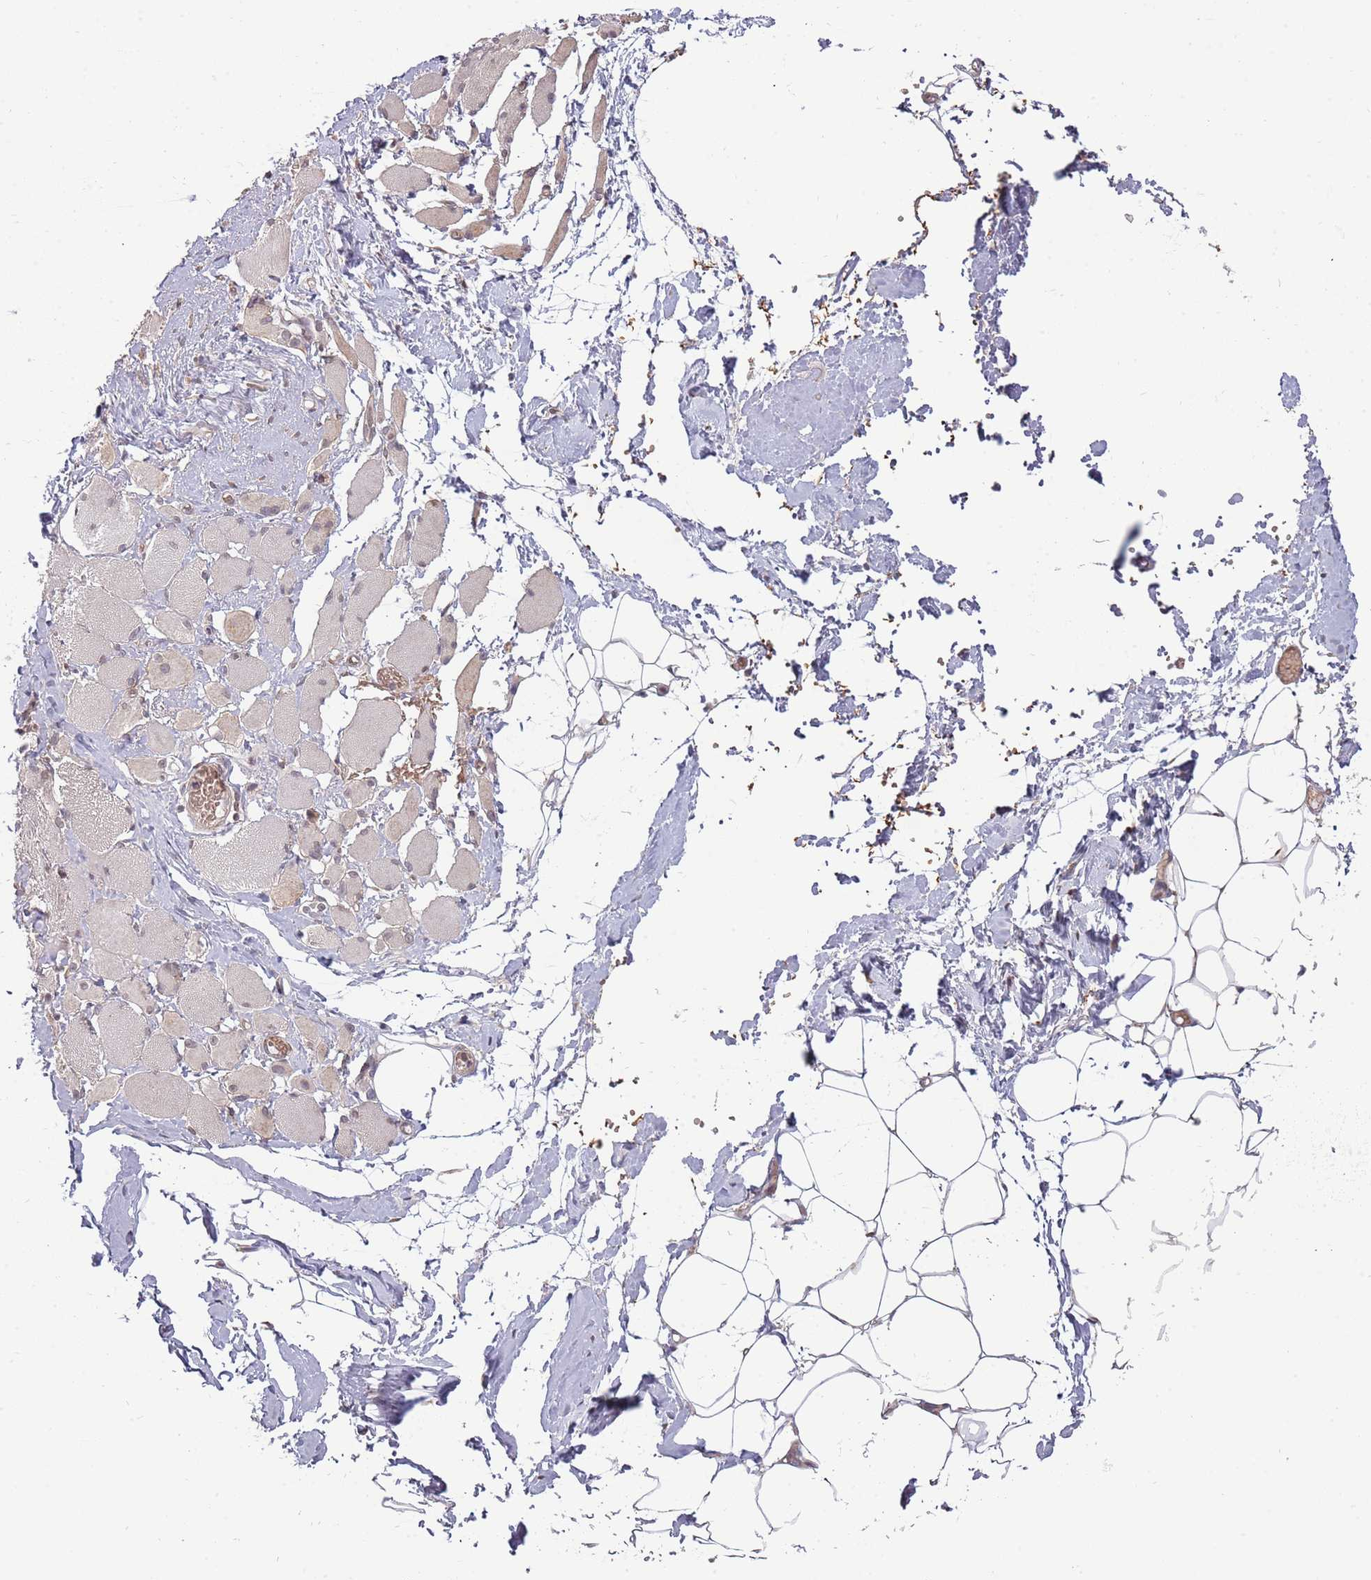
{"staining": {"intensity": "negative", "quantity": "none", "location": "none"}, "tissue": "skeletal muscle", "cell_type": "Myocytes", "image_type": "normal", "snomed": [{"axis": "morphology", "description": "Normal tissue, NOS"}, {"axis": "morphology", "description": "Basal cell carcinoma"}, {"axis": "topography", "description": "Skeletal muscle"}], "caption": "Image shows no significant protein expression in myocytes of unremarkable skeletal muscle.", "gene": "RNF181", "patient": {"sex": "female", "age": 64}}